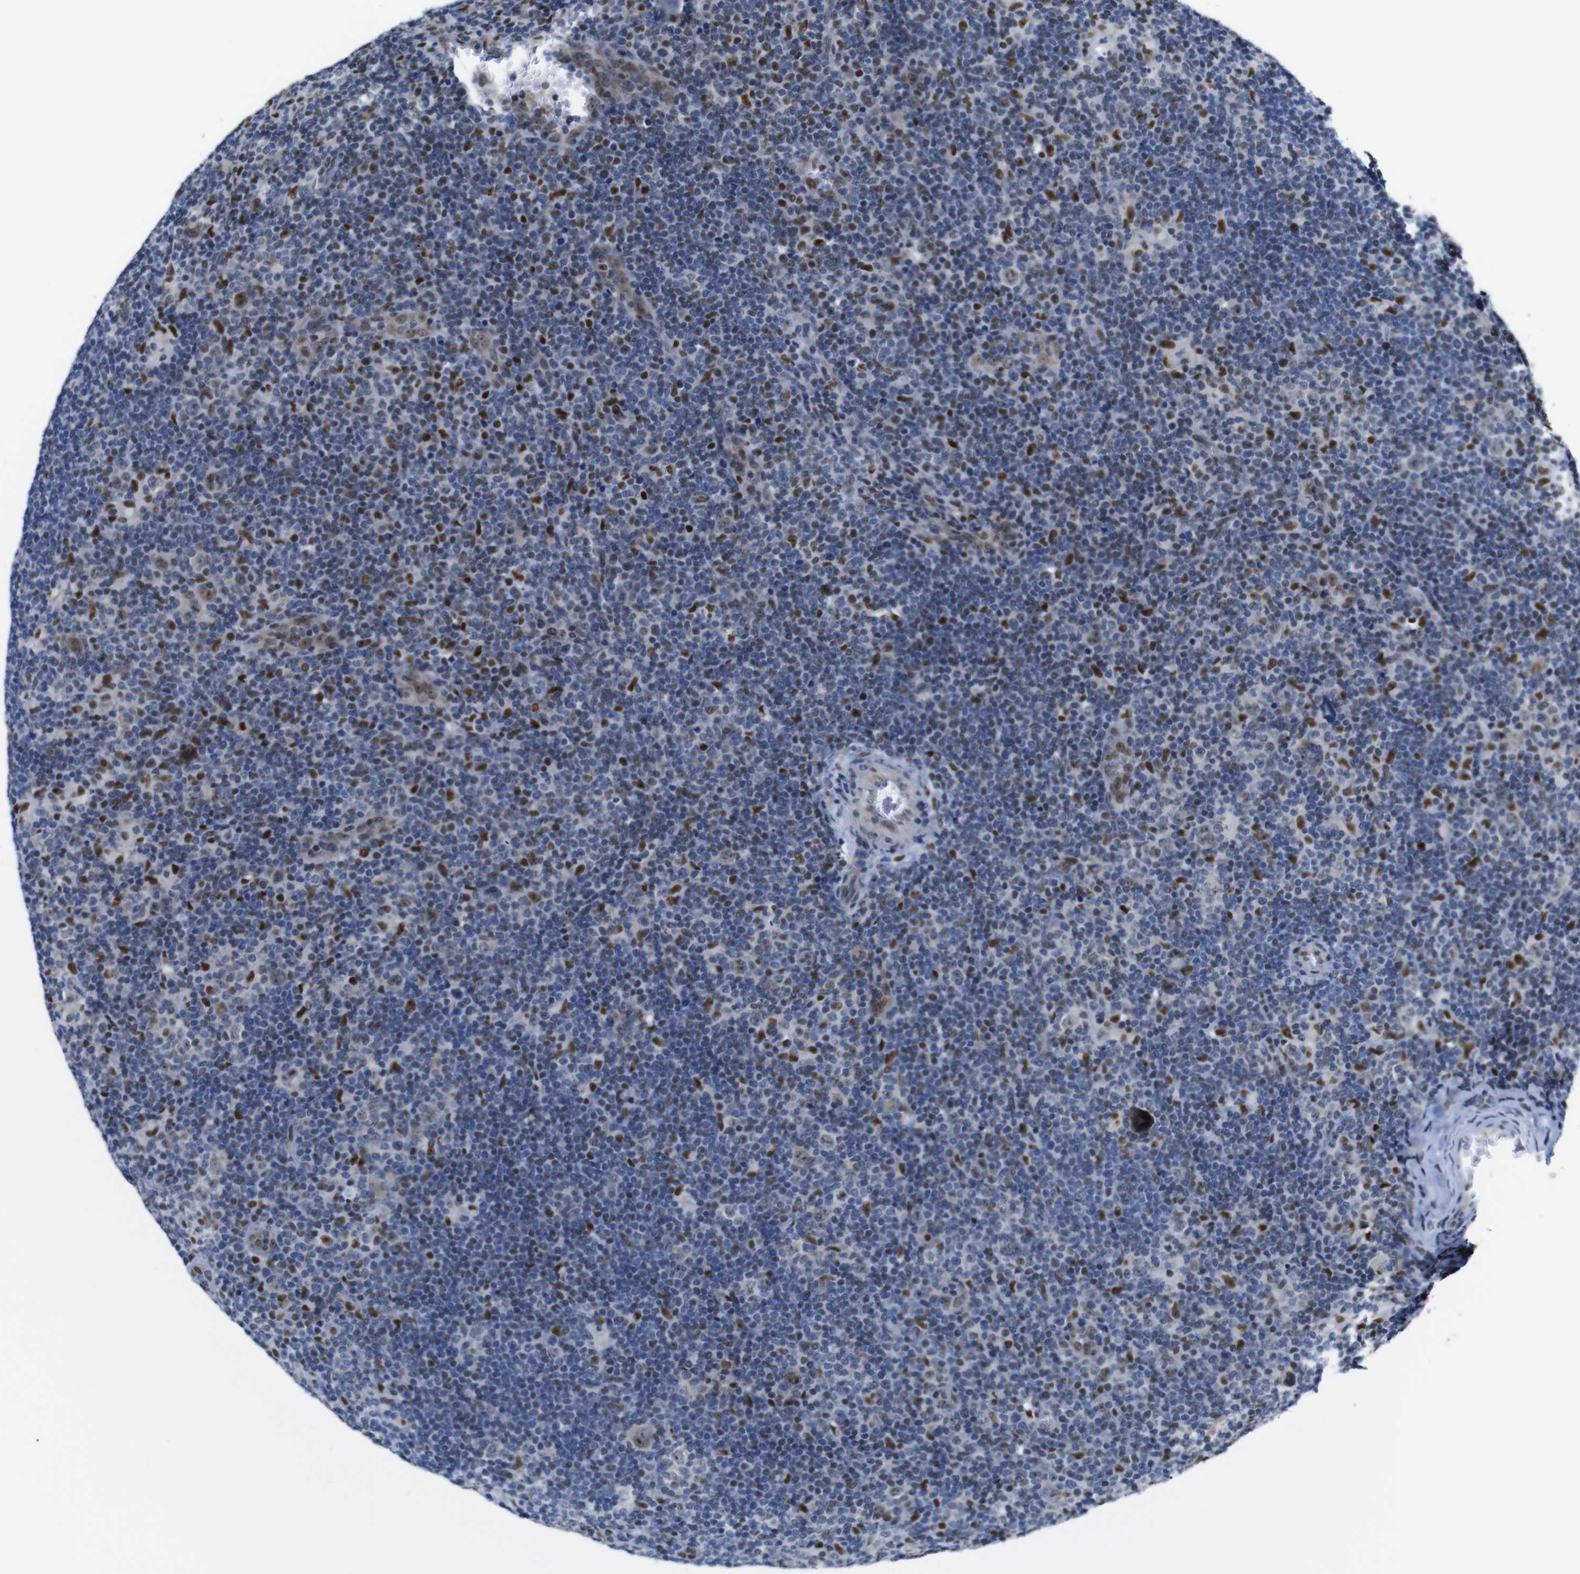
{"staining": {"intensity": "moderate", "quantity": "25%-75%", "location": "nuclear"}, "tissue": "lymphoma", "cell_type": "Tumor cells", "image_type": "cancer", "snomed": [{"axis": "morphology", "description": "Hodgkin's disease, NOS"}, {"axis": "topography", "description": "Lymph node"}], "caption": "An immunohistochemistry (IHC) micrograph of tumor tissue is shown. Protein staining in brown labels moderate nuclear positivity in lymphoma within tumor cells.", "gene": "GATA6", "patient": {"sex": "female", "age": 57}}